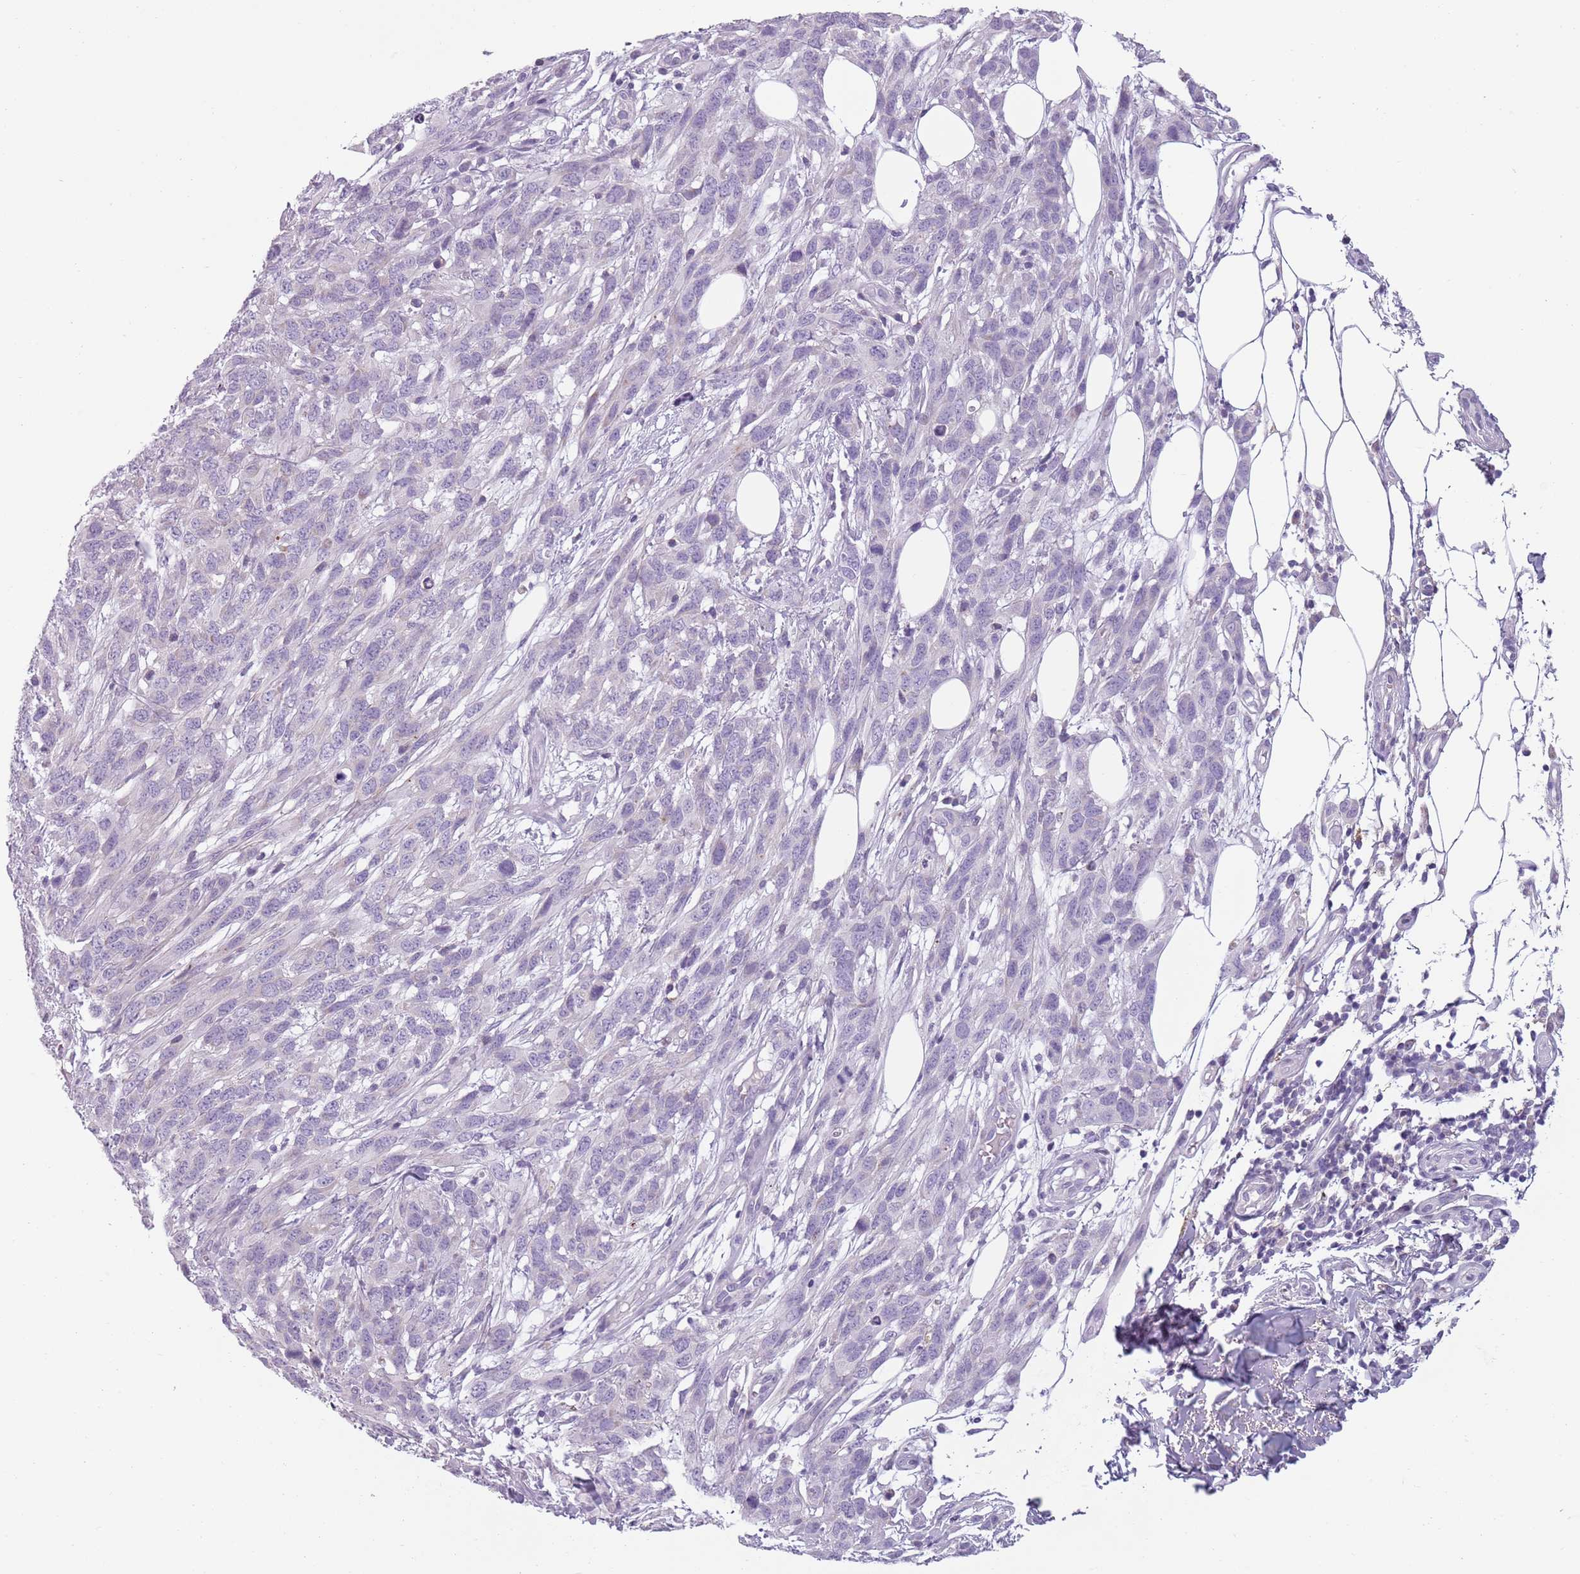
{"staining": {"intensity": "negative", "quantity": "none", "location": "none"}, "tissue": "melanoma", "cell_type": "Tumor cells", "image_type": "cancer", "snomed": [{"axis": "morphology", "description": "Normal morphology"}, {"axis": "morphology", "description": "Malignant melanoma, NOS"}, {"axis": "topography", "description": "Skin"}], "caption": "High power microscopy image of an immunohistochemistry (IHC) histopathology image of malignant melanoma, revealing no significant expression in tumor cells. (Stains: DAB immunohistochemistry with hematoxylin counter stain, Microscopy: brightfield microscopy at high magnification).", "gene": "MEGF8", "patient": {"sex": "female", "age": 72}}